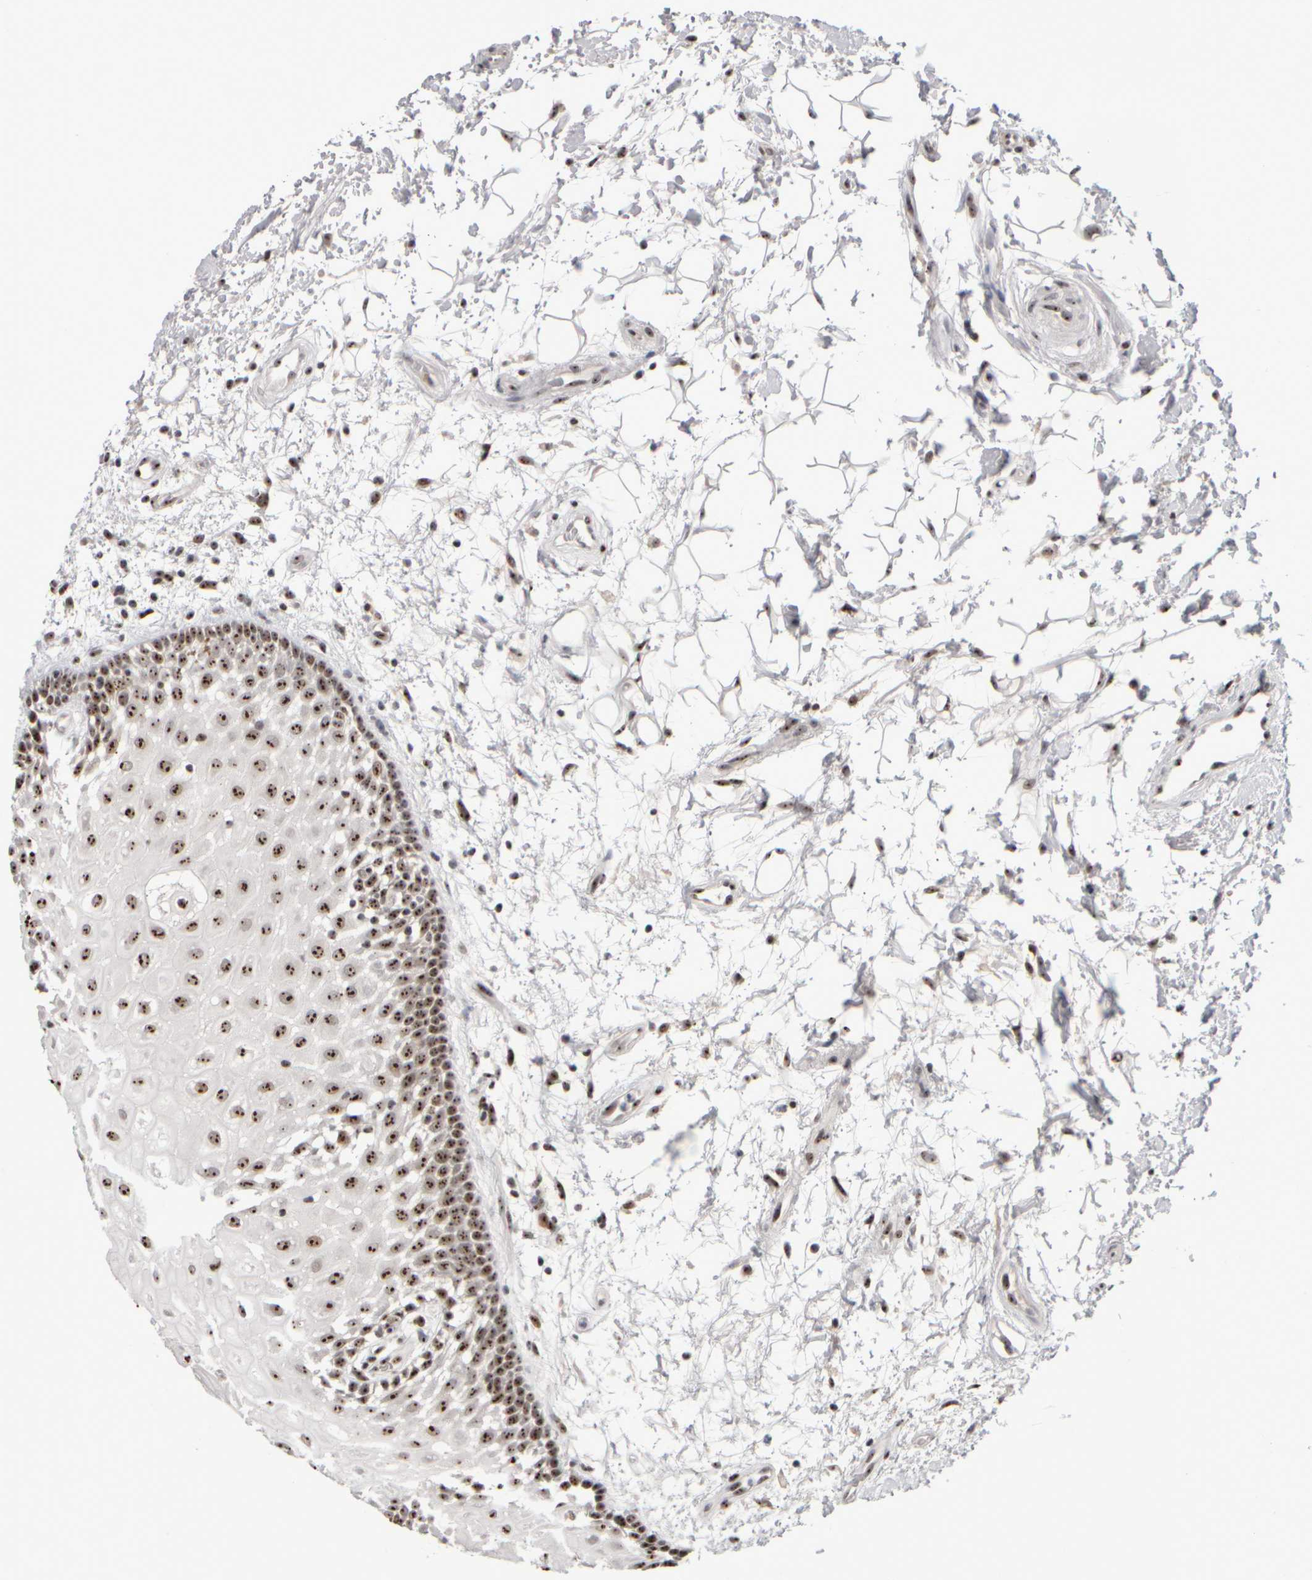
{"staining": {"intensity": "strong", "quantity": ">75%", "location": "nuclear"}, "tissue": "oral mucosa", "cell_type": "Squamous epithelial cells", "image_type": "normal", "snomed": [{"axis": "morphology", "description": "Normal tissue, NOS"}, {"axis": "topography", "description": "Skeletal muscle"}, {"axis": "topography", "description": "Oral tissue"}, {"axis": "topography", "description": "Peripheral nerve tissue"}], "caption": "High-magnification brightfield microscopy of unremarkable oral mucosa stained with DAB (3,3'-diaminobenzidine) (brown) and counterstained with hematoxylin (blue). squamous epithelial cells exhibit strong nuclear staining is seen in about>75% of cells.", "gene": "SURF6", "patient": {"sex": "female", "age": 84}}